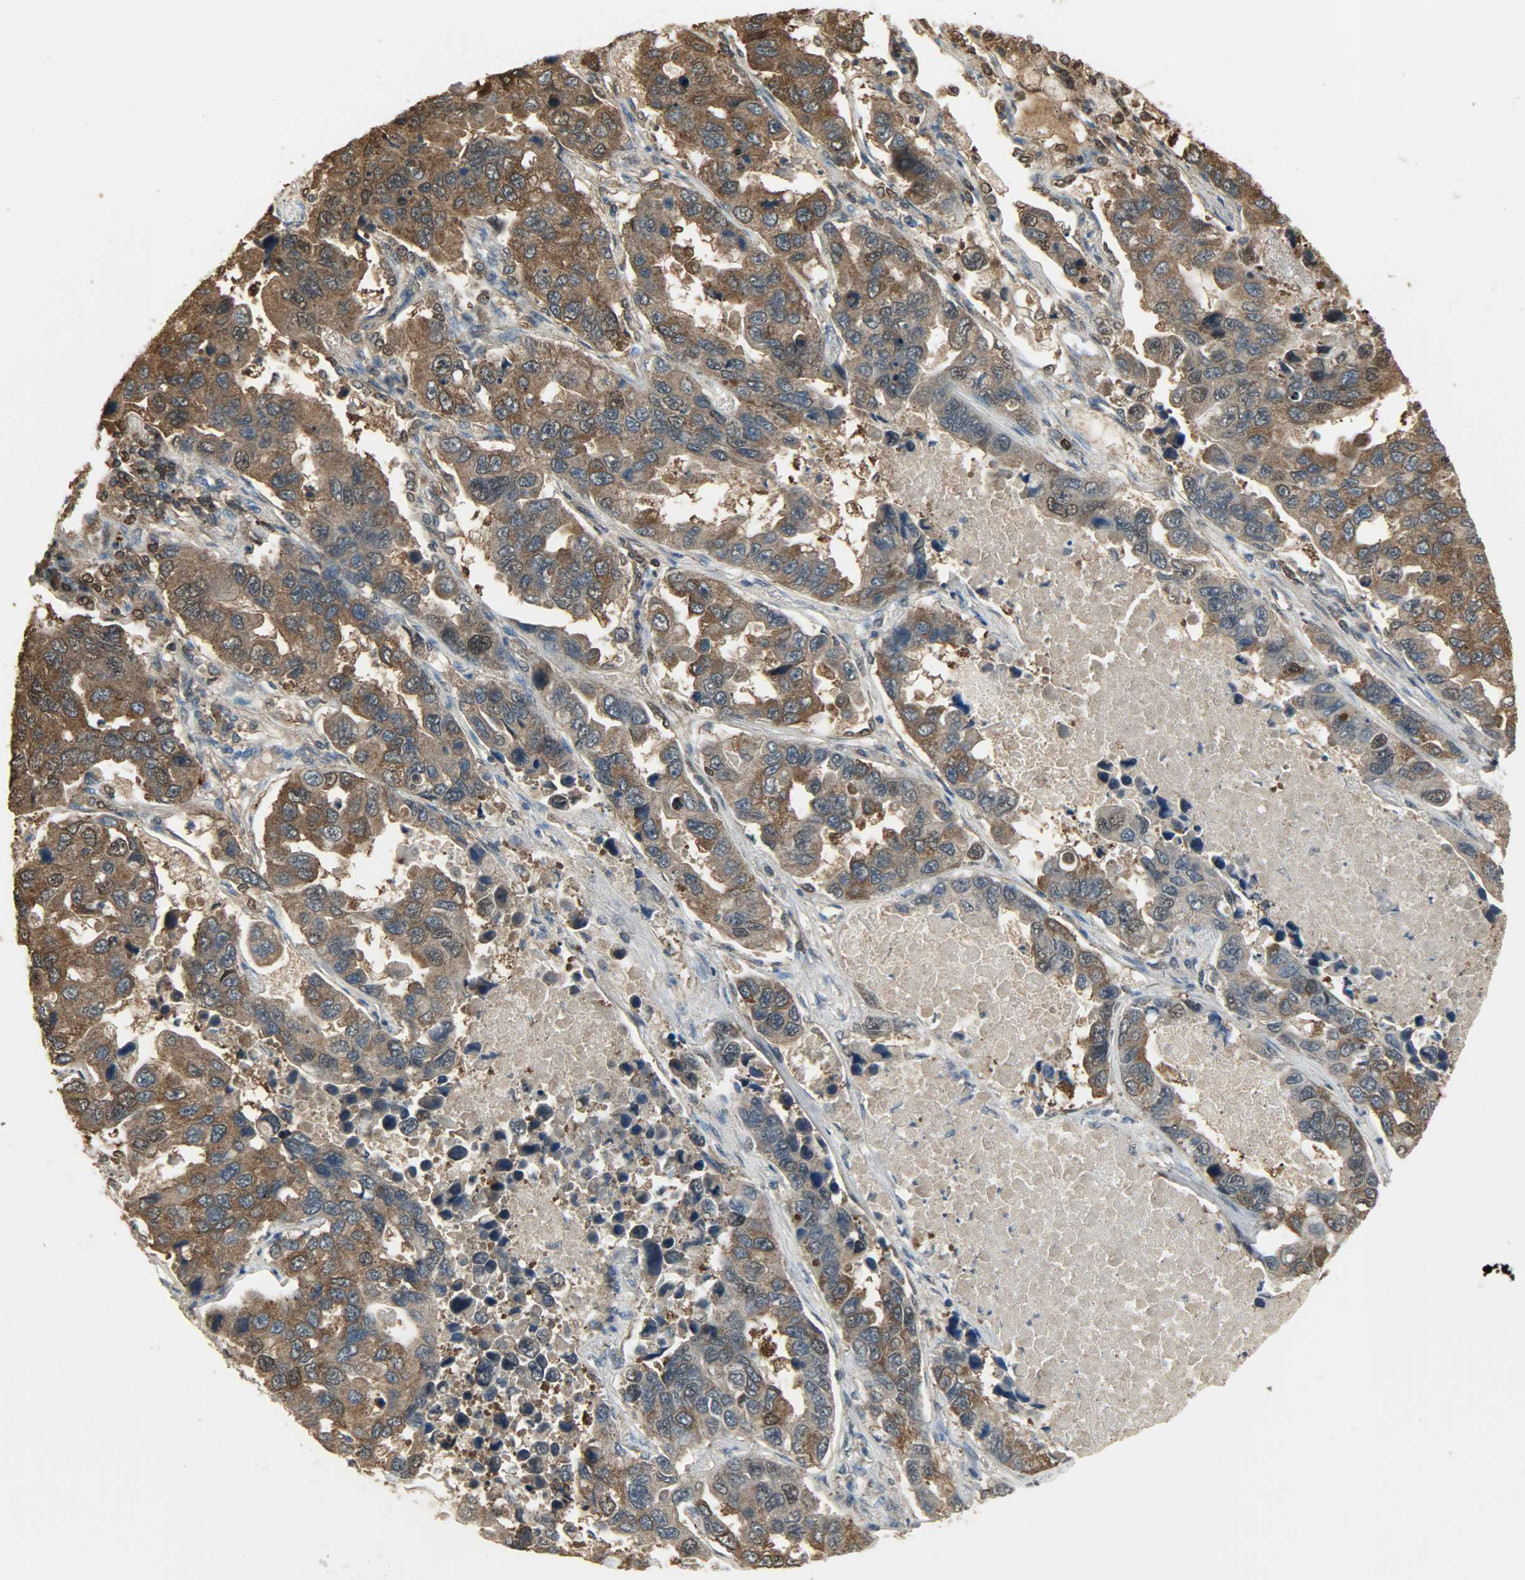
{"staining": {"intensity": "moderate", "quantity": ">75%", "location": "cytoplasmic/membranous"}, "tissue": "lung cancer", "cell_type": "Tumor cells", "image_type": "cancer", "snomed": [{"axis": "morphology", "description": "Adenocarcinoma, NOS"}, {"axis": "topography", "description": "Lung"}], "caption": "An IHC micrograph of neoplastic tissue is shown. Protein staining in brown highlights moderate cytoplasmic/membranous positivity in lung cancer (adenocarcinoma) within tumor cells.", "gene": "LDHB", "patient": {"sex": "male", "age": 64}}